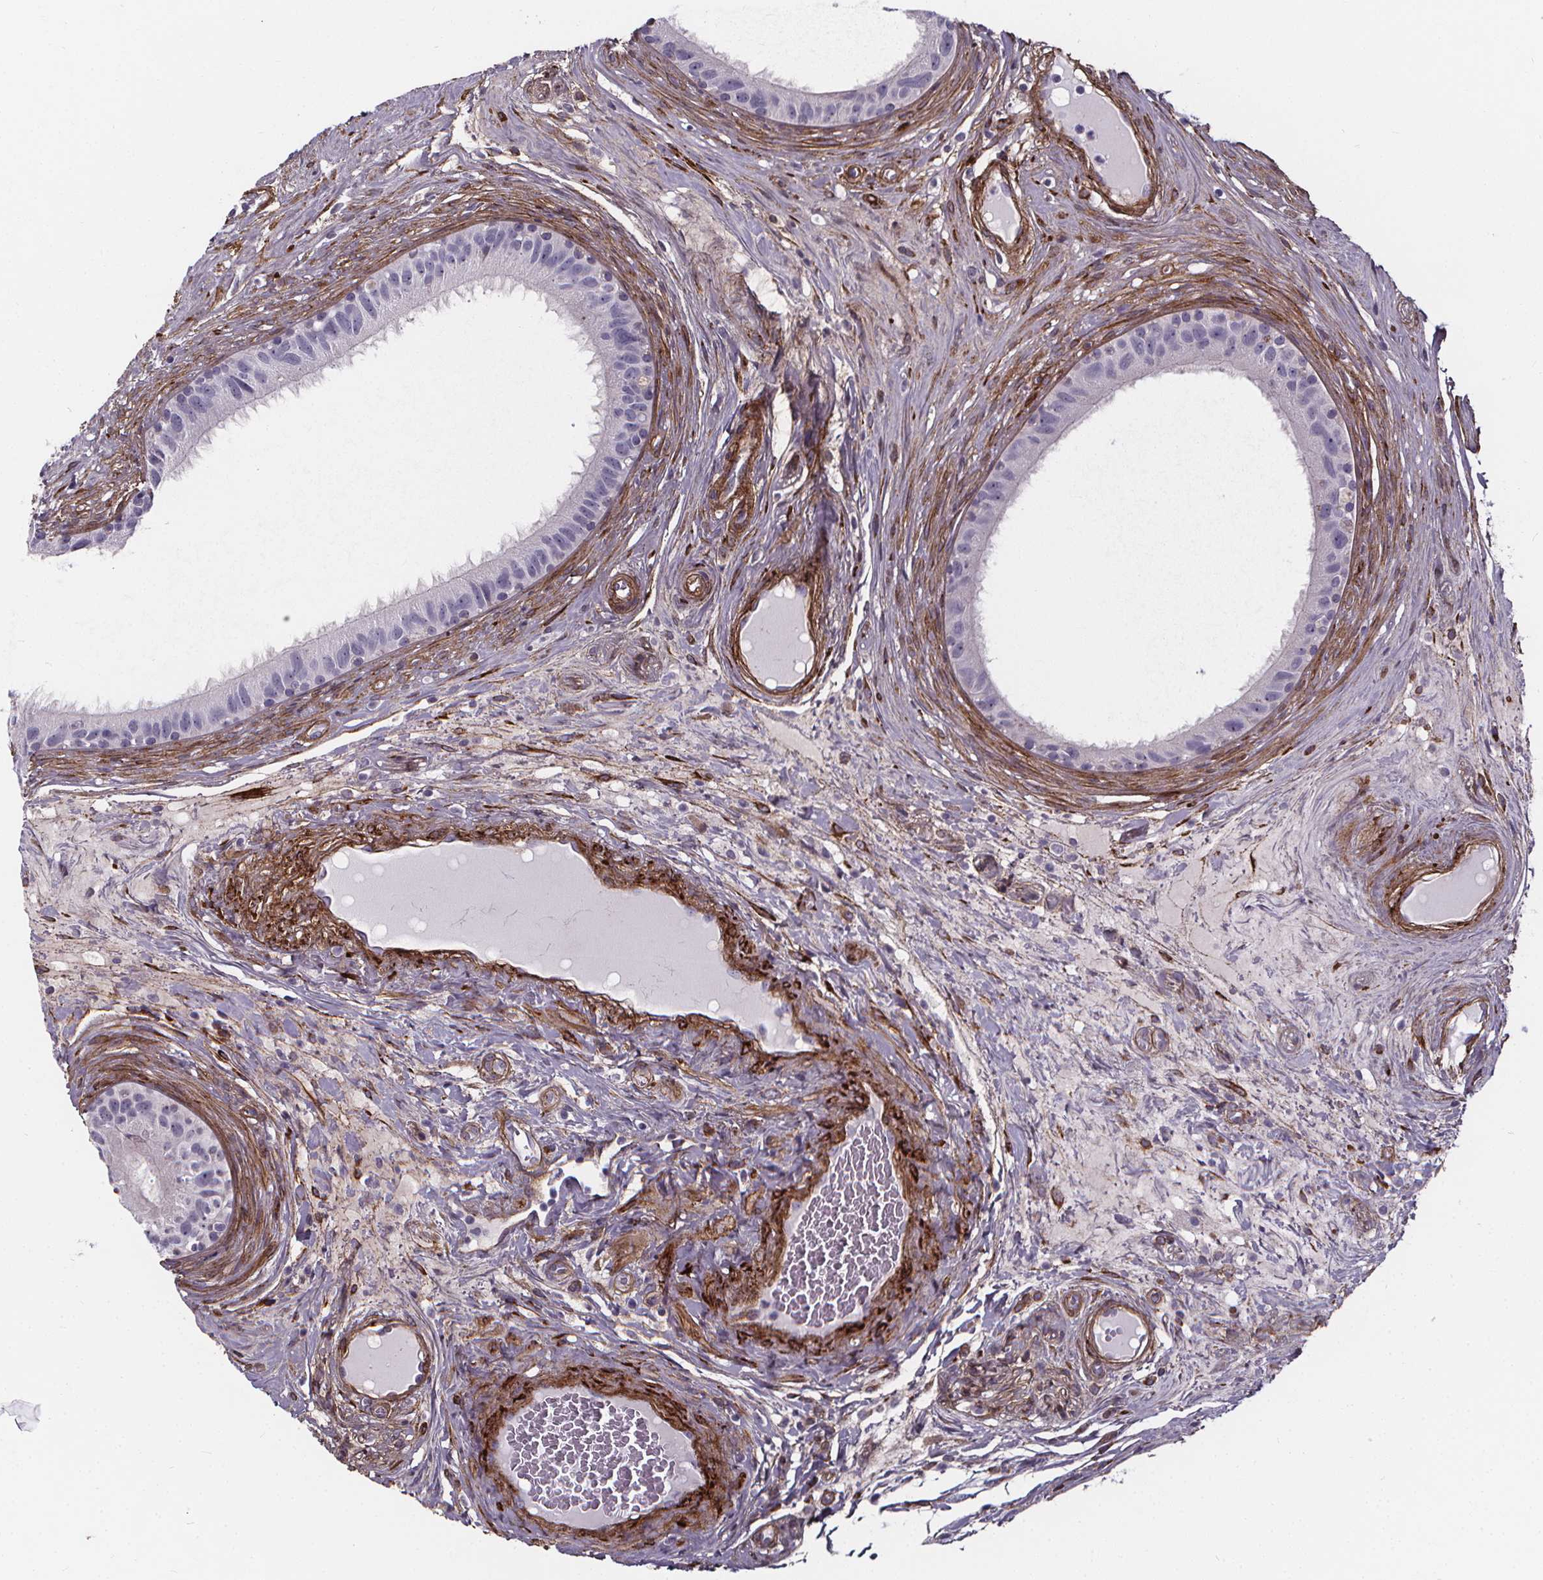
{"staining": {"intensity": "negative", "quantity": "none", "location": "none"}, "tissue": "epididymis", "cell_type": "Glandular cells", "image_type": "normal", "snomed": [{"axis": "morphology", "description": "Normal tissue, NOS"}, {"axis": "topography", "description": "Epididymis"}], "caption": "DAB (3,3'-diaminobenzidine) immunohistochemical staining of normal human epididymis reveals no significant positivity in glandular cells.", "gene": "AEBP1", "patient": {"sex": "male", "age": 59}}